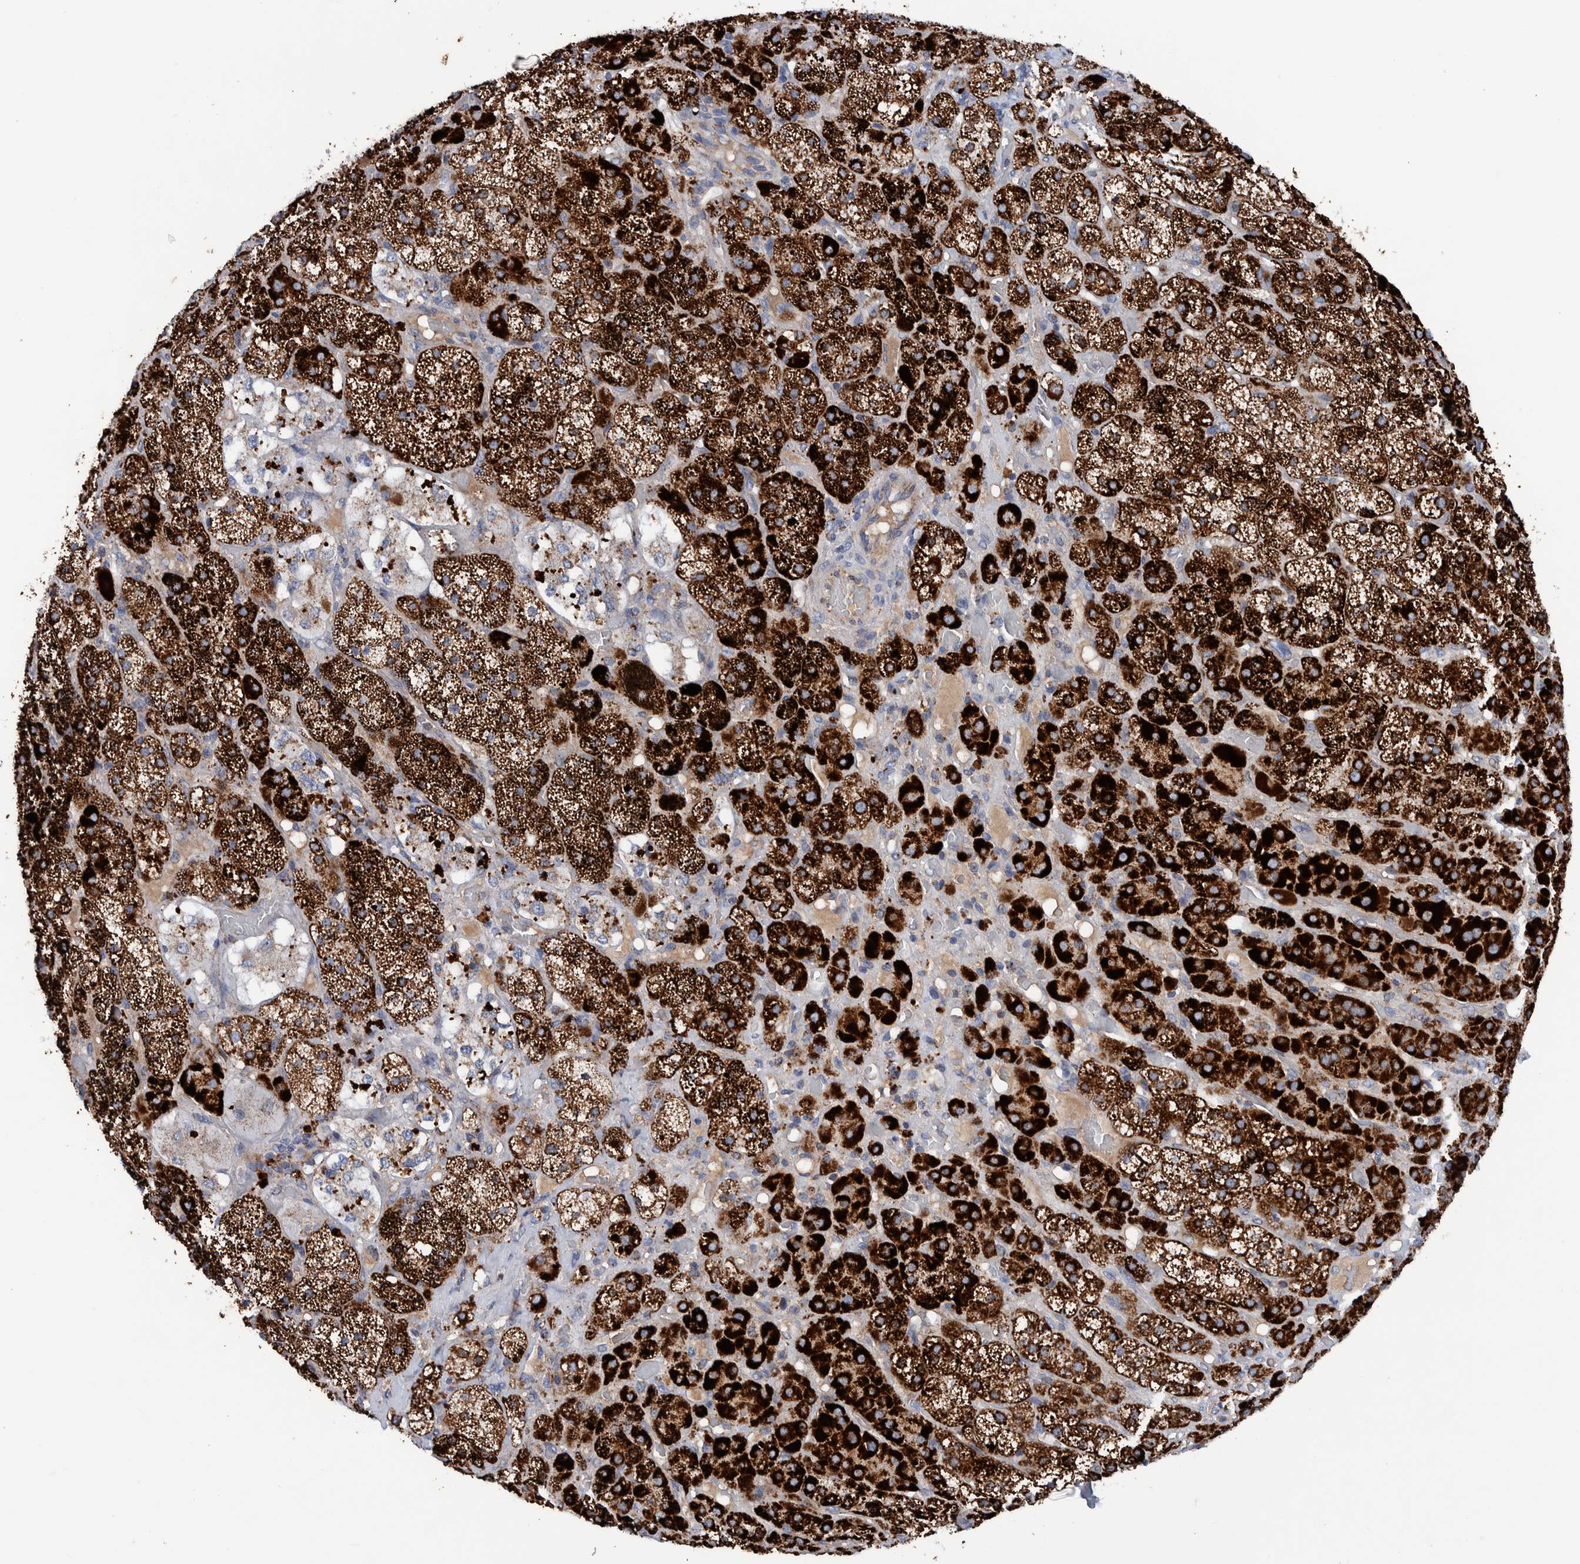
{"staining": {"intensity": "strong", "quantity": ">75%", "location": "cytoplasmic/membranous"}, "tissue": "adrenal gland", "cell_type": "Glandular cells", "image_type": "normal", "snomed": [{"axis": "morphology", "description": "Normal tissue, NOS"}, {"axis": "topography", "description": "Adrenal gland"}], "caption": "Glandular cells reveal strong cytoplasmic/membranous expression in about >75% of cells in unremarkable adrenal gland. The protein is stained brown, and the nuclei are stained in blue (DAB (3,3'-diaminobenzidine) IHC with brightfield microscopy, high magnification).", "gene": "DECR1", "patient": {"sex": "male", "age": 57}}